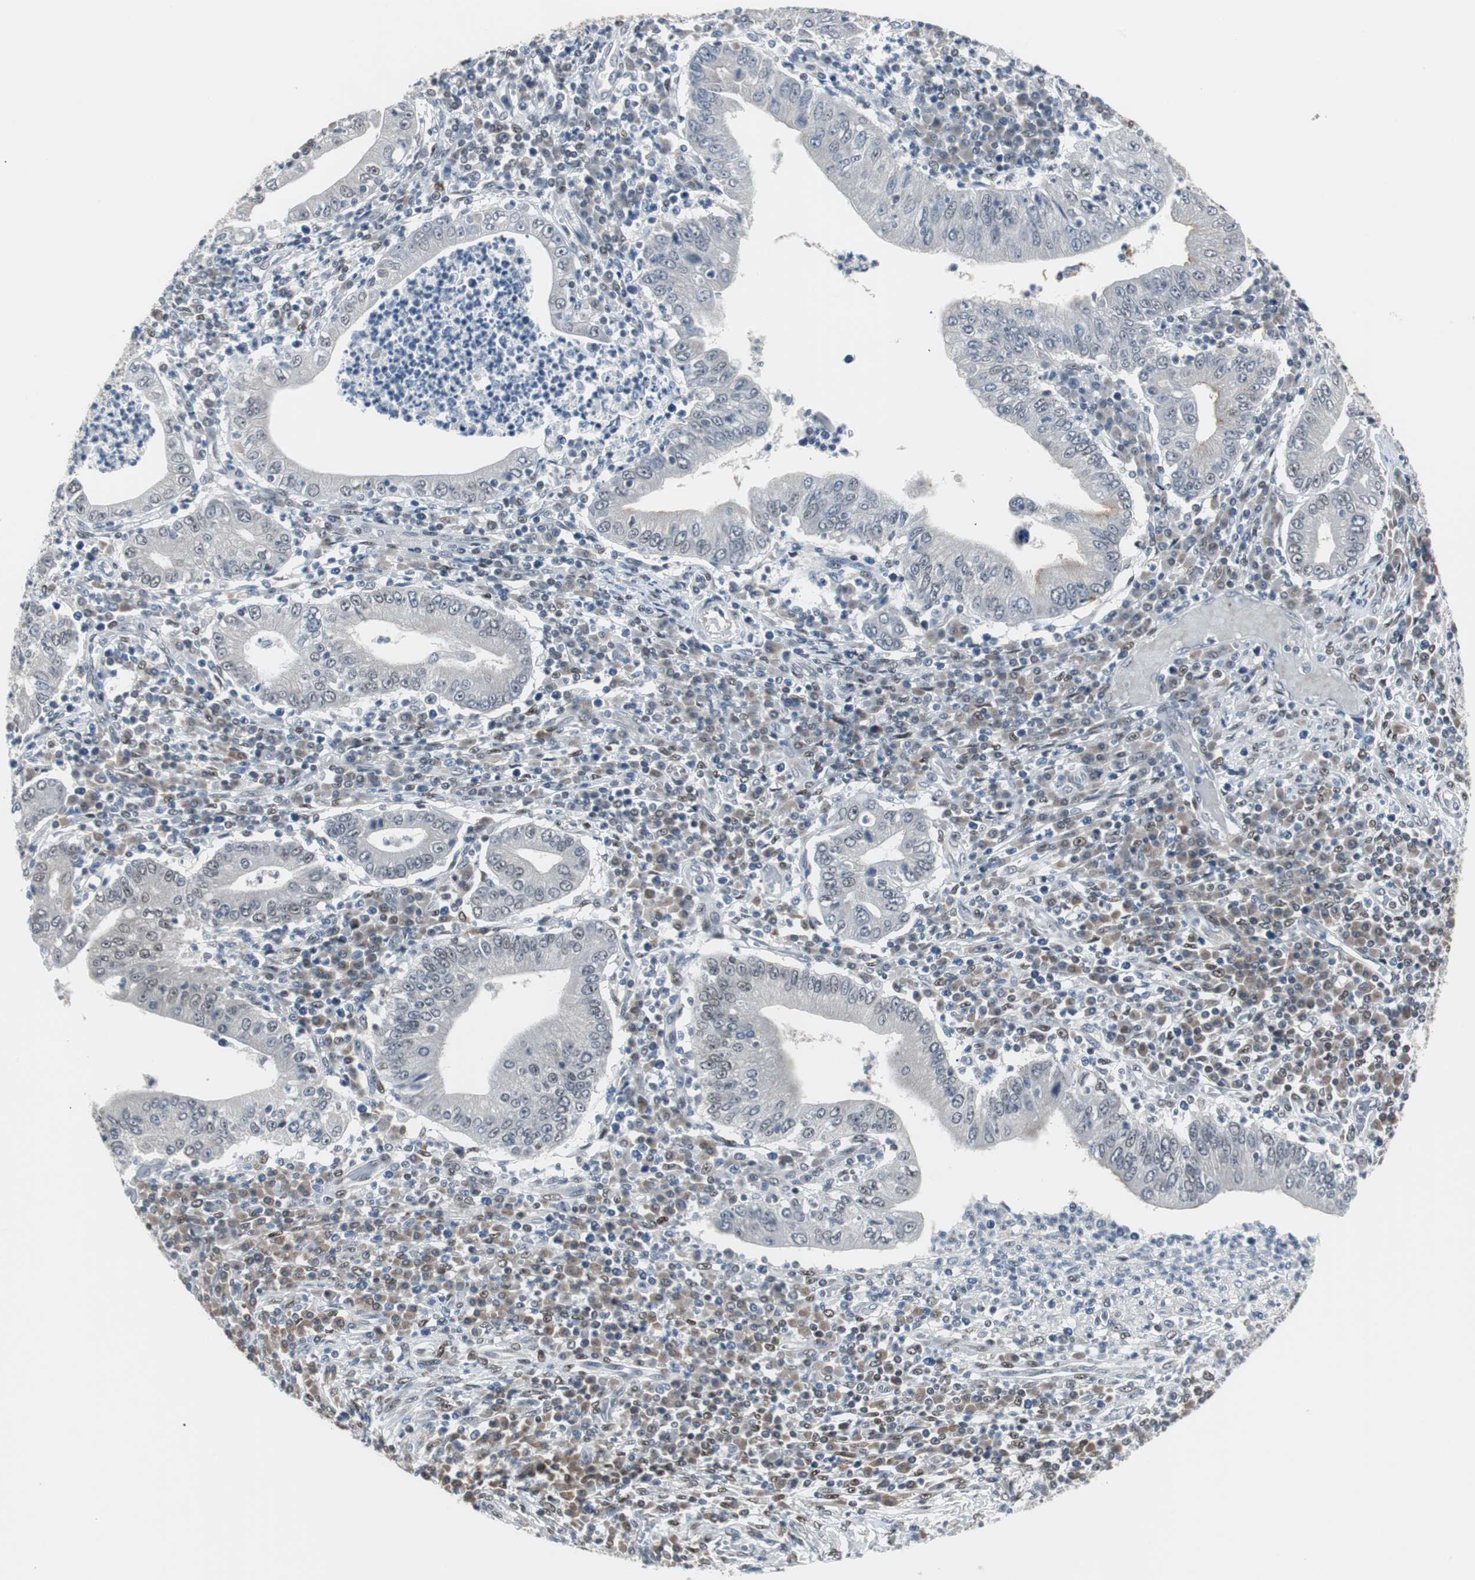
{"staining": {"intensity": "negative", "quantity": "none", "location": "none"}, "tissue": "stomach cancer", "cell_type": "Tumor cells", "image_type": "cancer", "snomed": [{"axis": "morphology", "description": "Normal tissue, NOS"}, {"axis": "morphology", "description": "Adenocarcinoma, NOS"}, {"axis": "topography", "description": "Esophagus"}, {"axis": "topography", "description": "Stomach, upper"}, {"axis": "topography", "description": "Peripheral nerve tissue"}], "caption": "Immunohistochemistry micrograph of neoplastic tissue: human stomach cancer stained with DAB (3,3'-diaminobenzidine) reveals no significant protein positivity in tumor cells.", "gene": "ZHX2", "patient": {"sex": "male", "age": 62}}